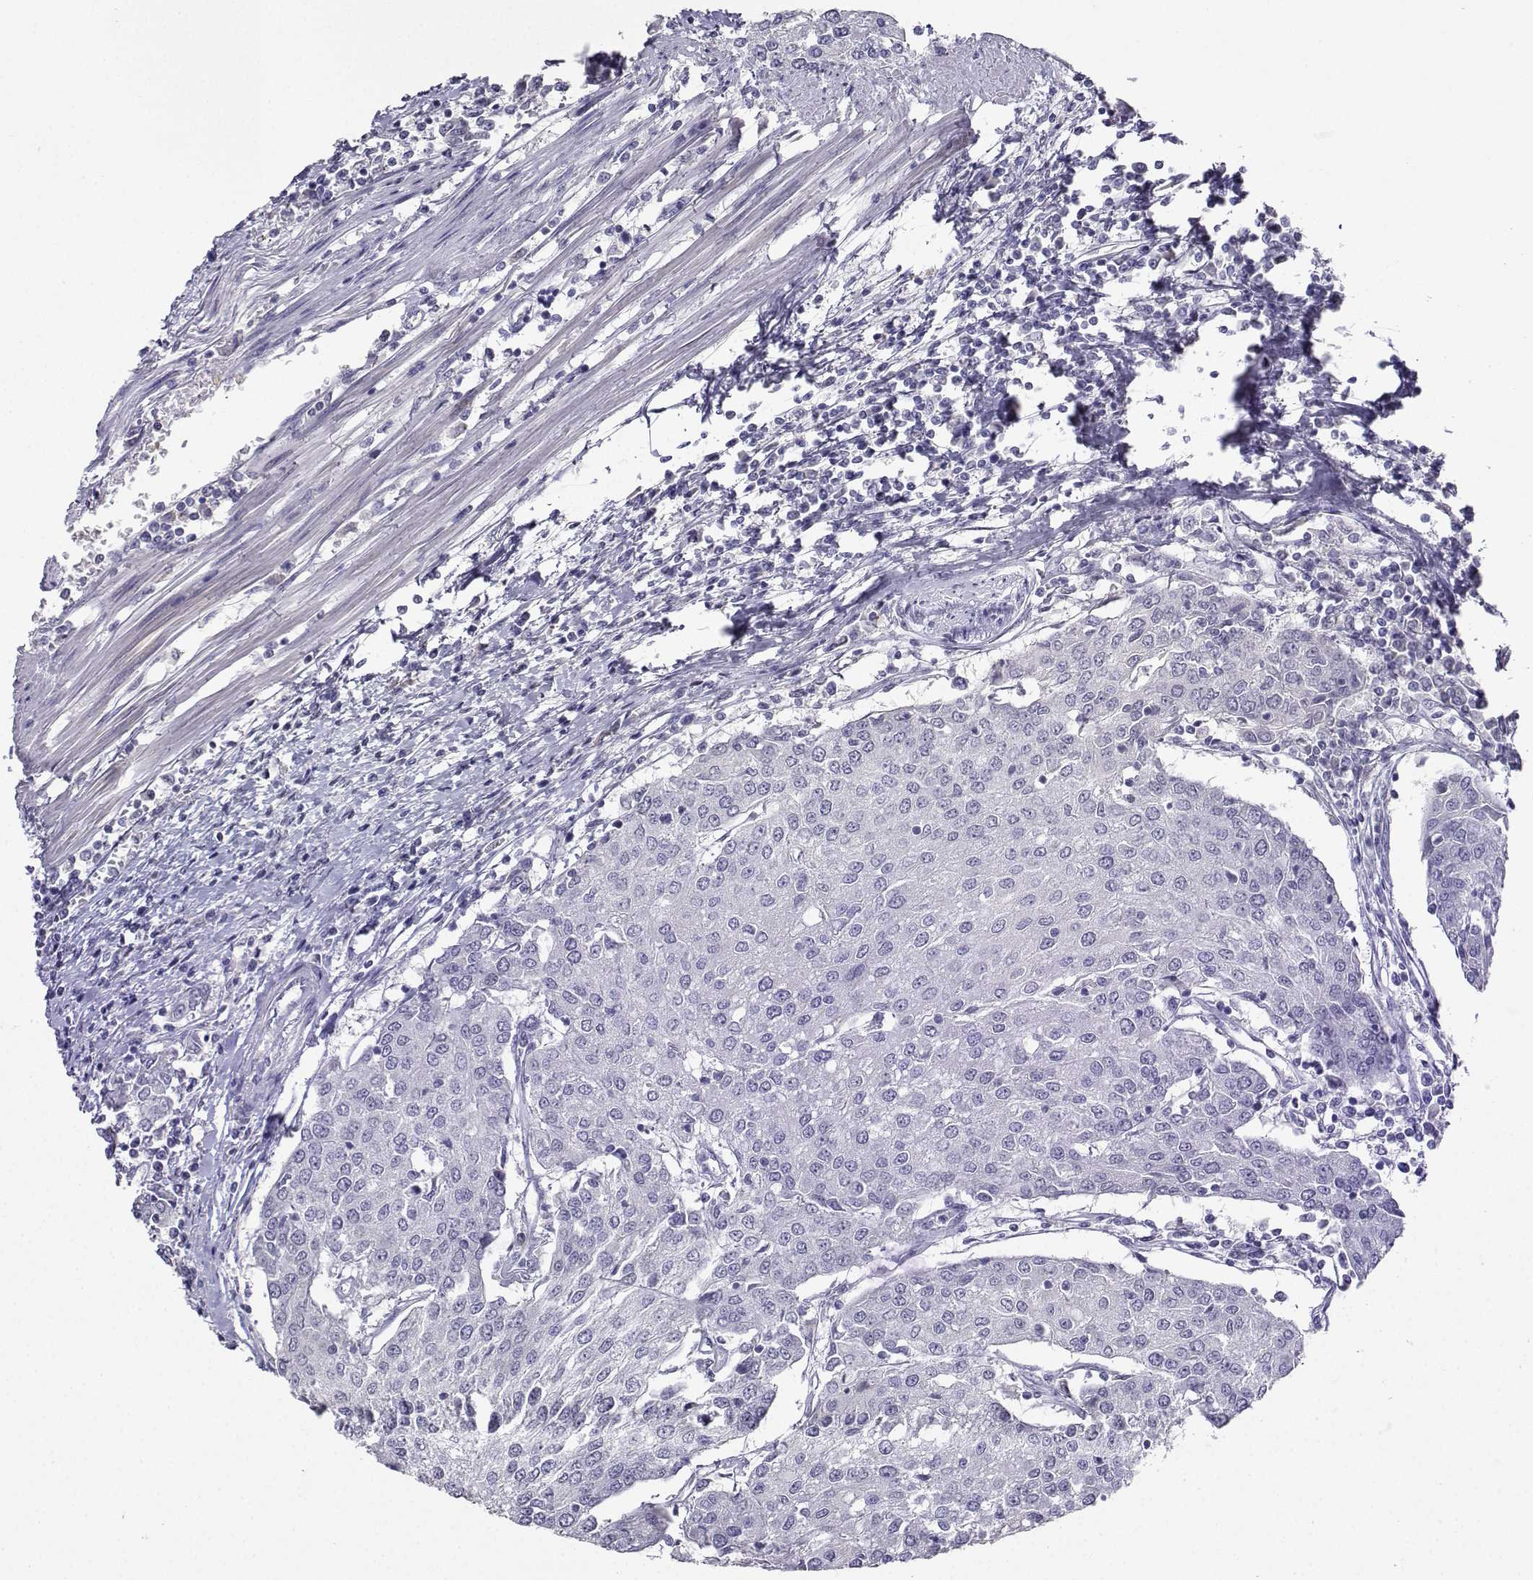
{"staining": {"intensity": "negative", "quantity": "none", "location": "none"}, "tissue": "urothelial cancer", "cell_type": "Tumor cells", "image_type": "cancer", "snomed": [{"axis": "morphology", "description": "Urothelial carcinoma, High grade"}, {"axis": "topography", "description": "Urinary bladder"}], "caption": "This is an immunohistochemistry (IHC) micrograph of human urothelial cancer. There is no positivity in tumor cells.", "gene": "CARTPT", "patient": {"sex": "female", "age": 85}}